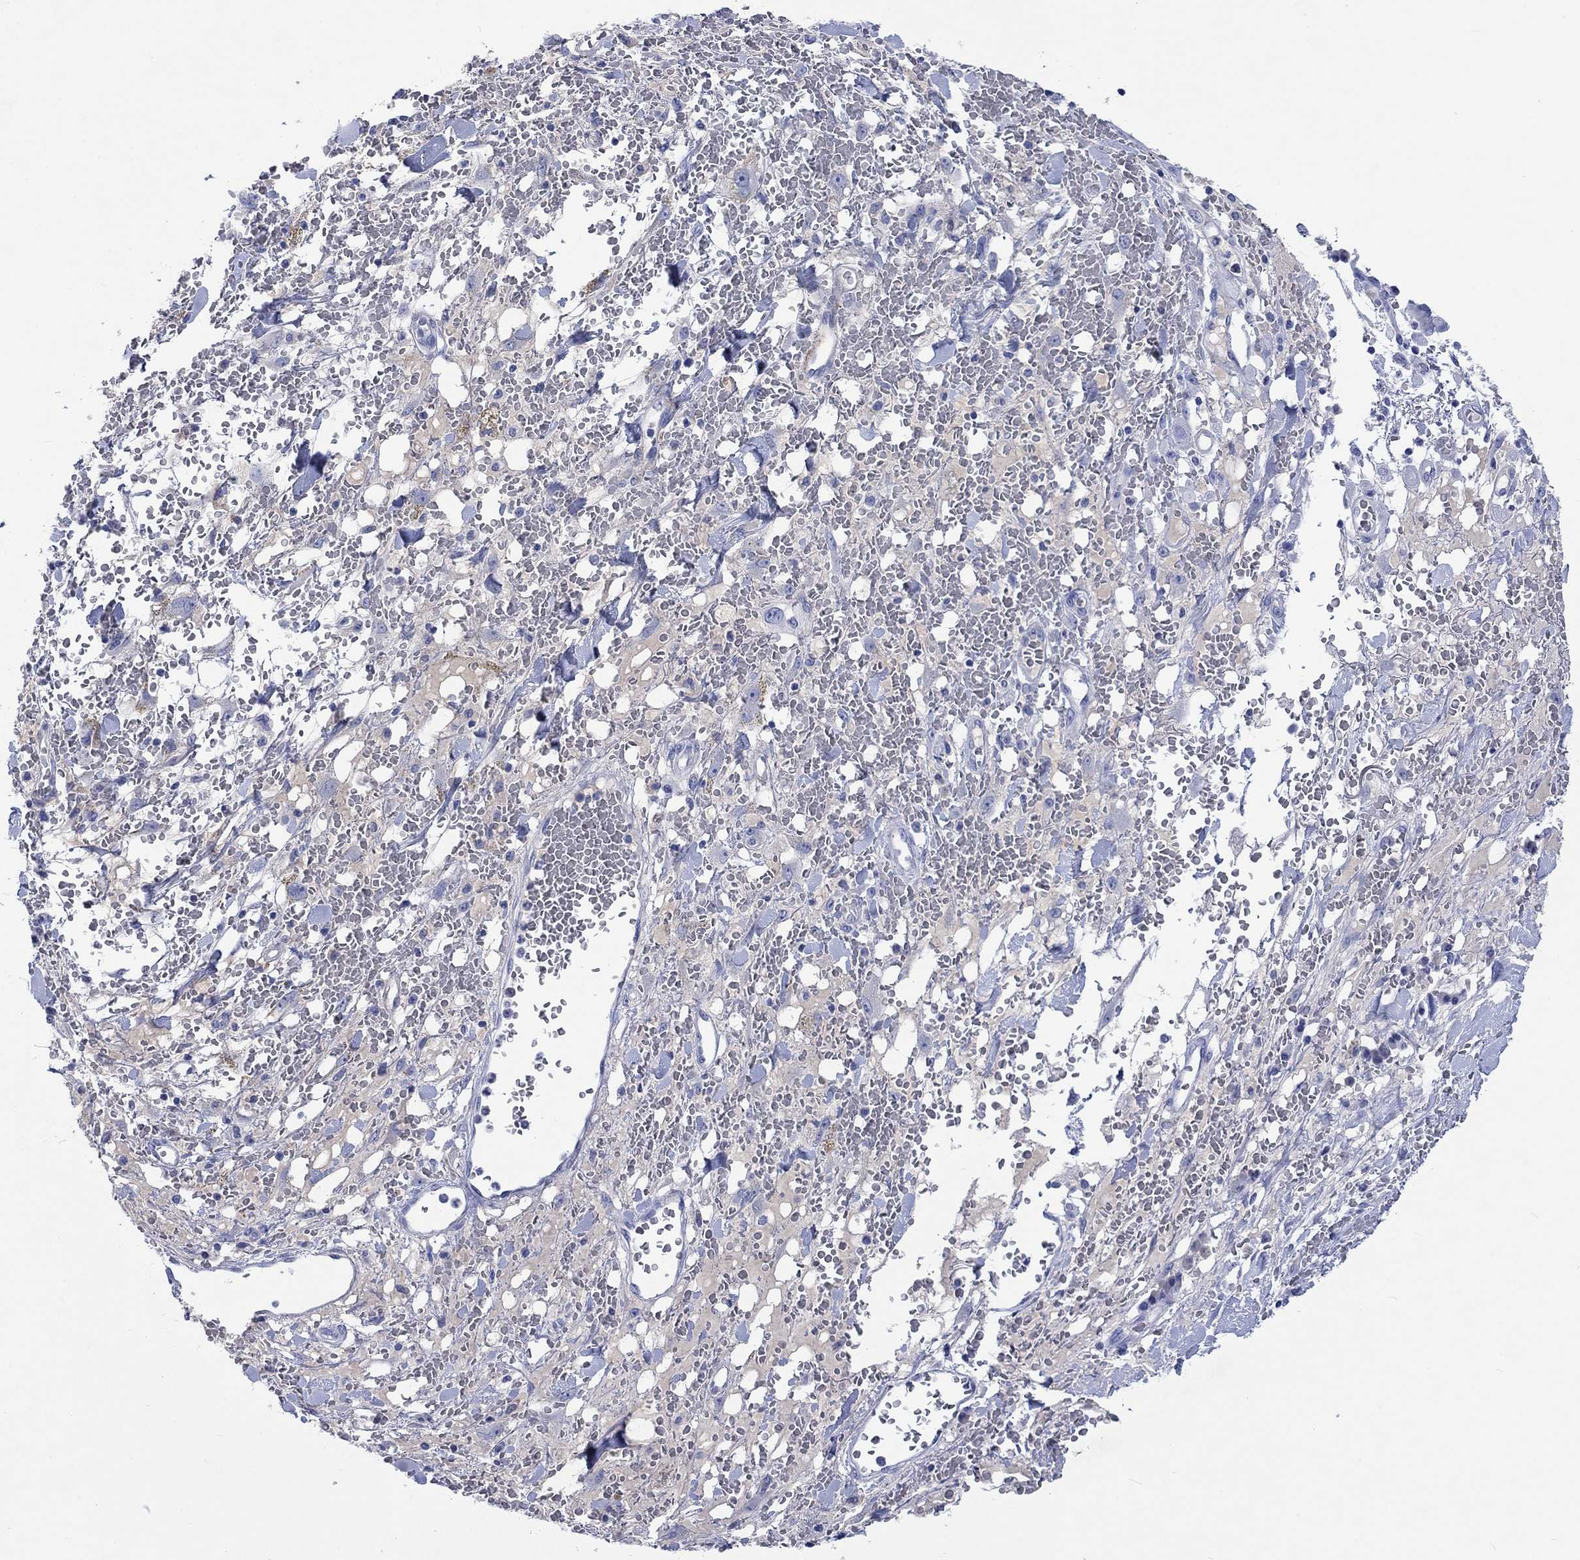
{"staining": {"intensity": "negative", "quantity": "none", "location": "none"}, "tissue": "melanoma", "cell_type": "Tumor cells", "image_type": "cancer", "snomed": [{"axis": "morphology", "description": "Malignant melanoma, NOS"}, {"axis": "topography", "description": "Skin"}], "caption": "A histopathology image of melanoma stained for a protein displays no brown staining in tumor cells.", "gene": "CACNG3", "patient": {"sex": "female", "age": 91}}